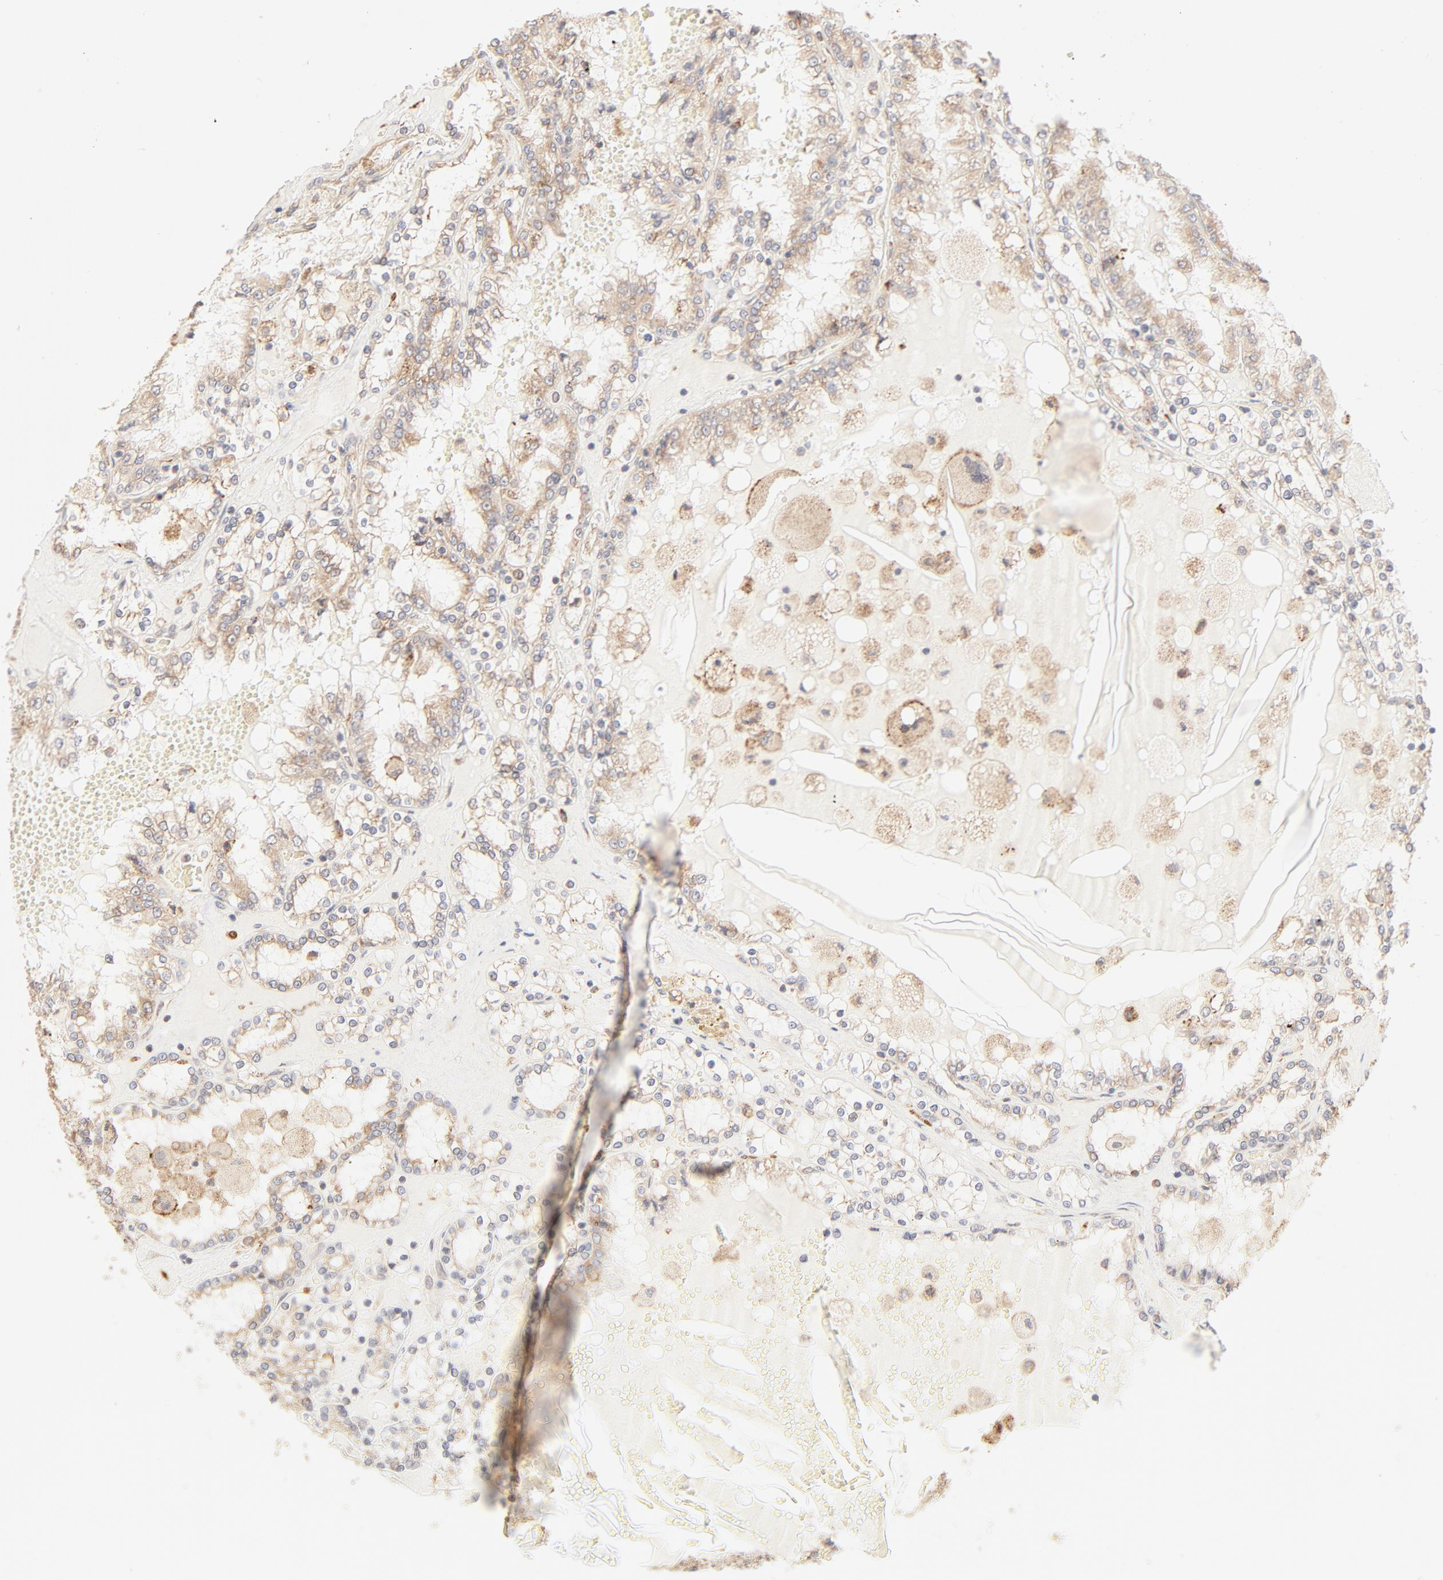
{"staining": {"intensity": "moderate", "quantity": ">75%", "location": "cytoplasmic/membranous"}, "tissue": "renal cancer", "cell_type": "Tumor cells", "image_type": "cancer", "snomed": [{"axis": "morphology", "description": "Adenocarcinoma, NOS"}, {"axis": "topography", "description": "Kidney"}], "caption": "A photomicrograph of human adenocarcinoma (renal) stained for a protein demonstrates moderate cytoplasmic/membranous brown staining in tumor cells. The staining is performed using DAB (3,3'-diaminobenzidine) brown chromogen to label protein expression. The nuclei are counter-stained blue using hematoxylin.", "gene": "PARP12", "patient": {"sex": "female", "age": 56}}